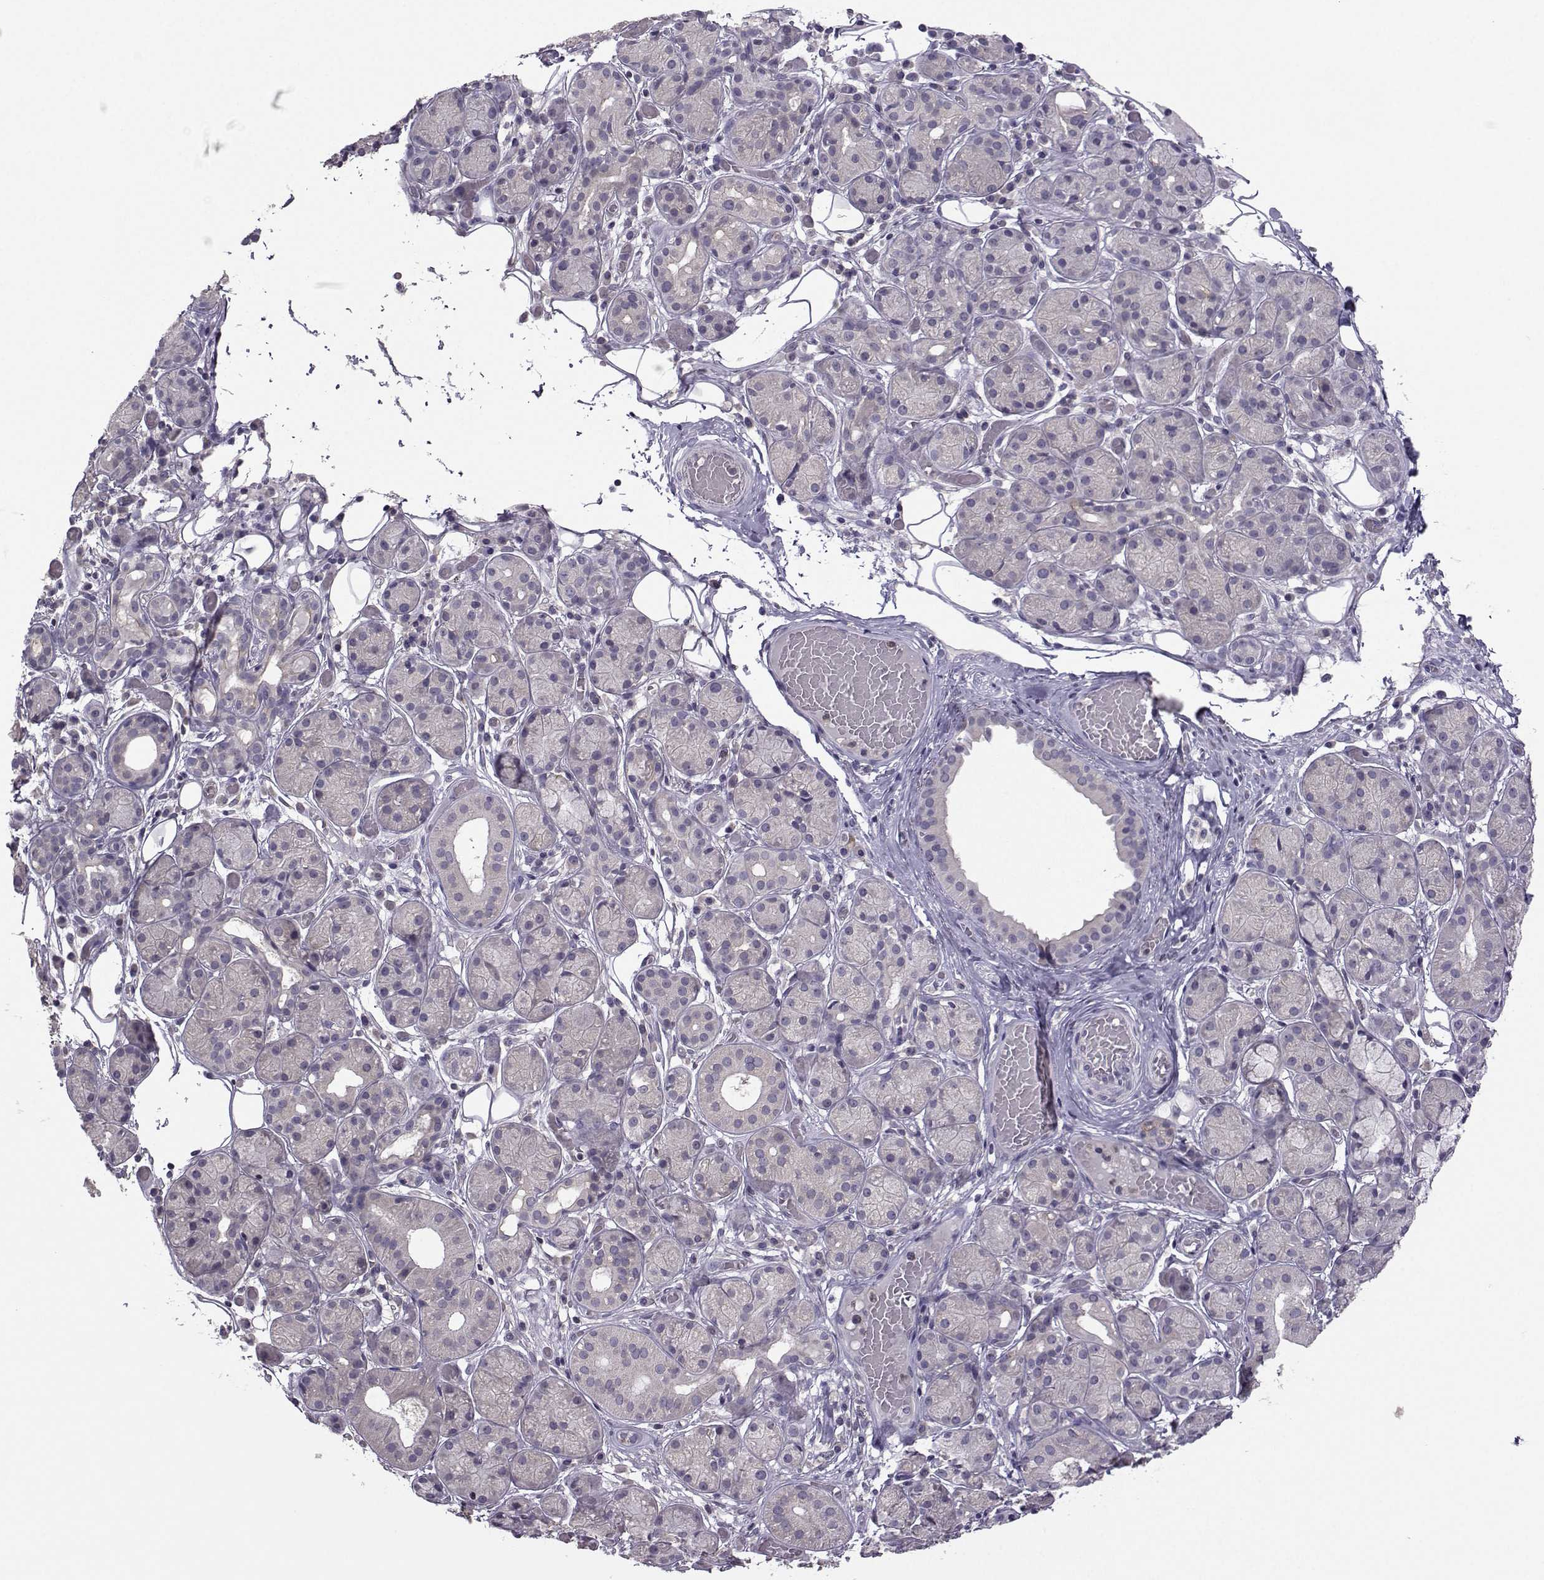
{"staining": {"intensity": "negative", "quantity": "none", "location": "none"}, "tissue": "salivary gland", "cell_type": "Glandular cells", "image_type": "normal", "snomed": [{"axis": "morphology", "description": "Normal tissue, NOS"}, {"axis": "topography", "description": "Salivary gland"}, {"axis": "topography", "description": "Peripheral nerve tissue"}], "caption": "The image shows no staining of glandular cells in normal salivary gland.", "gene": "FCAMR", "patient": {"sex": "male", "age": 71}}